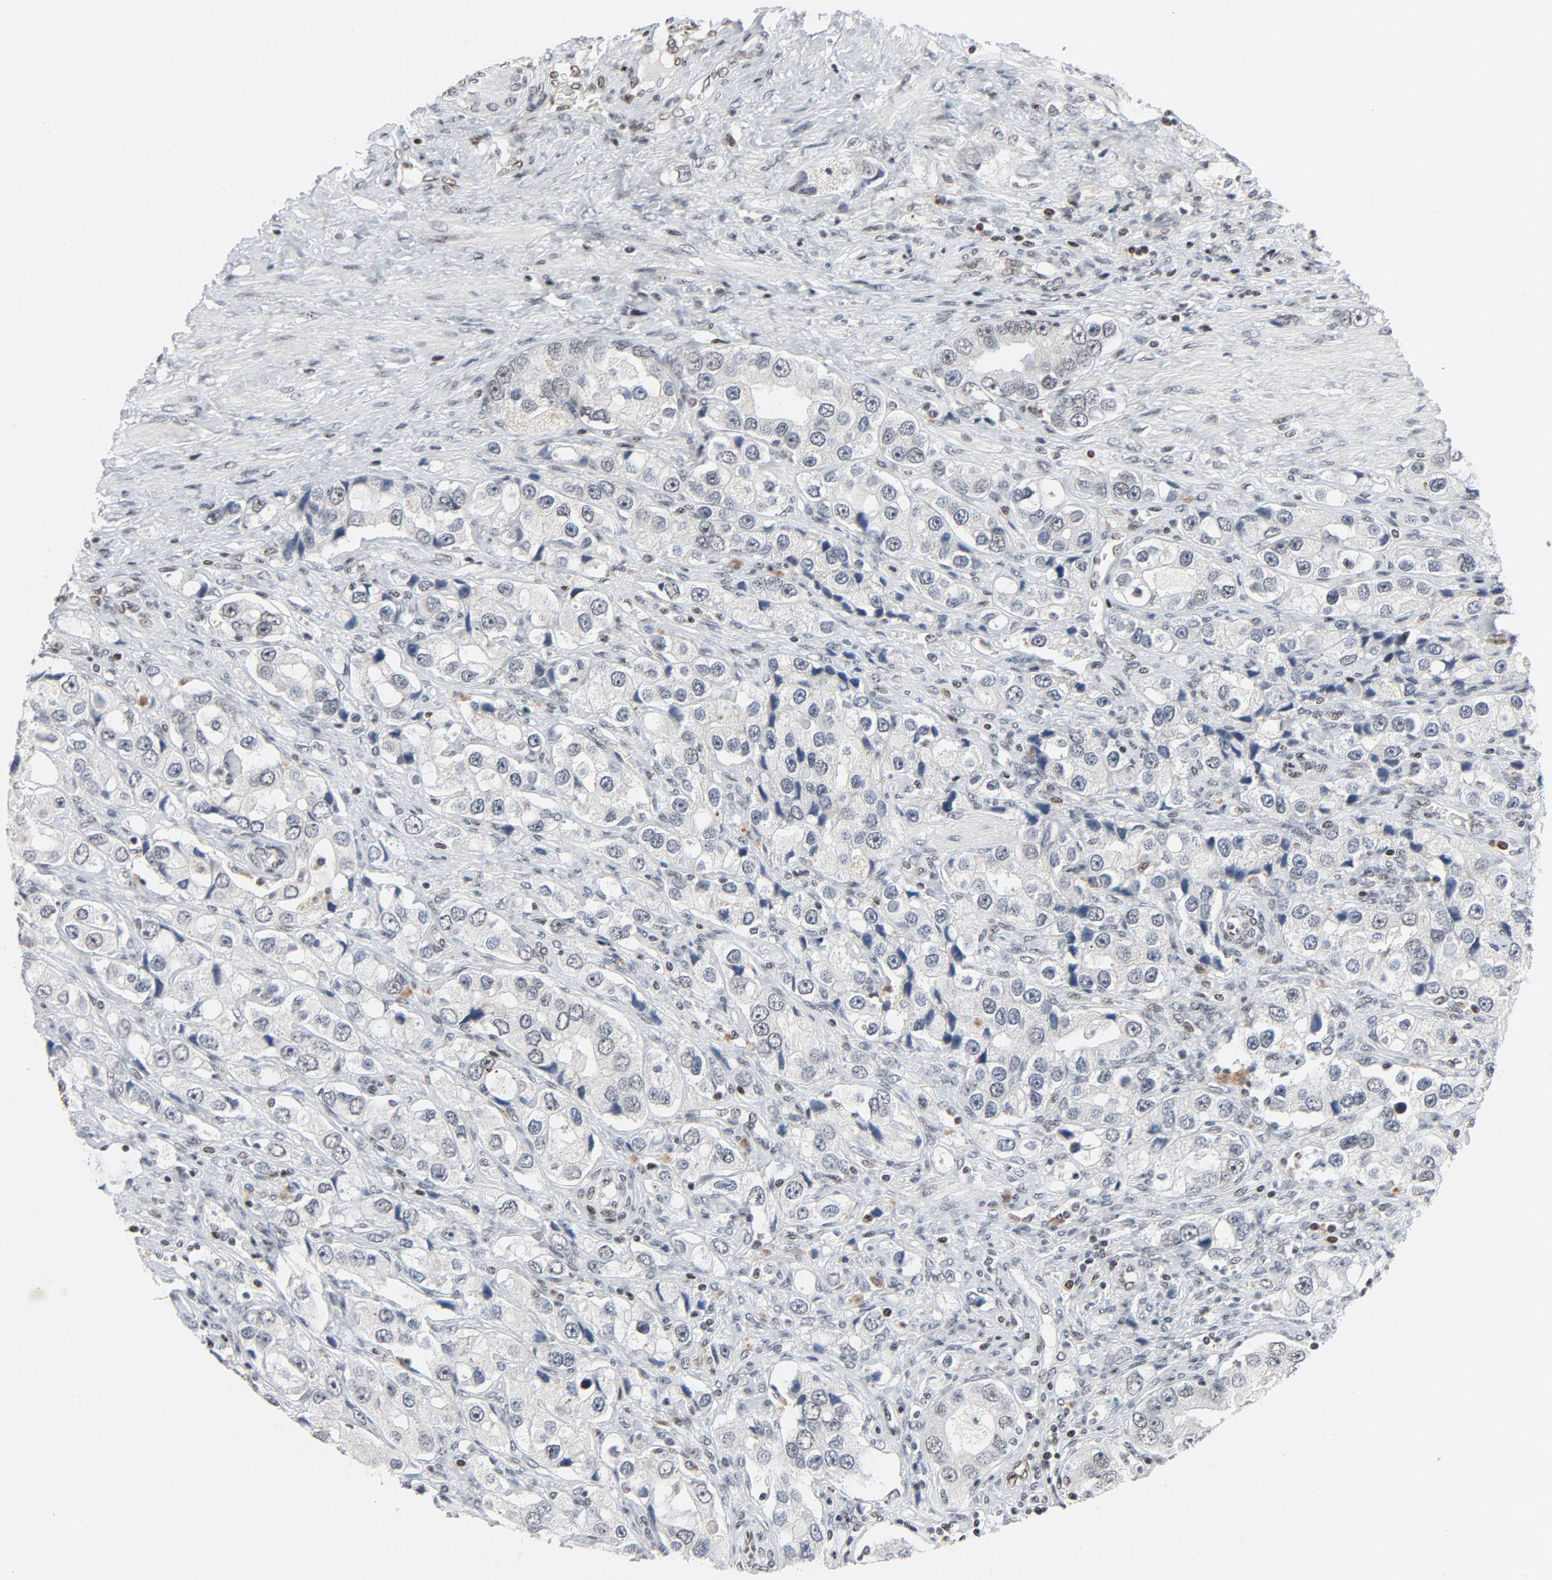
{"staining": {"intensity": "negative", "quantity": "none", "location": "none"}, "tissue": "prostate cancer", "cell_type": "Tumor cells", "image_type": "cancer", "snomed": [{"axis": "morphology", "description": "Adenocarcinoma, High grade"}, {"axis": "topography", "description": "Prostate"}], "caption": "Tumor cells are negative for brown protein staining in prostate adenocarcinoma (high-grade).", "gene": "GABPA", "patient": {"sex": "male", "age": 63}}